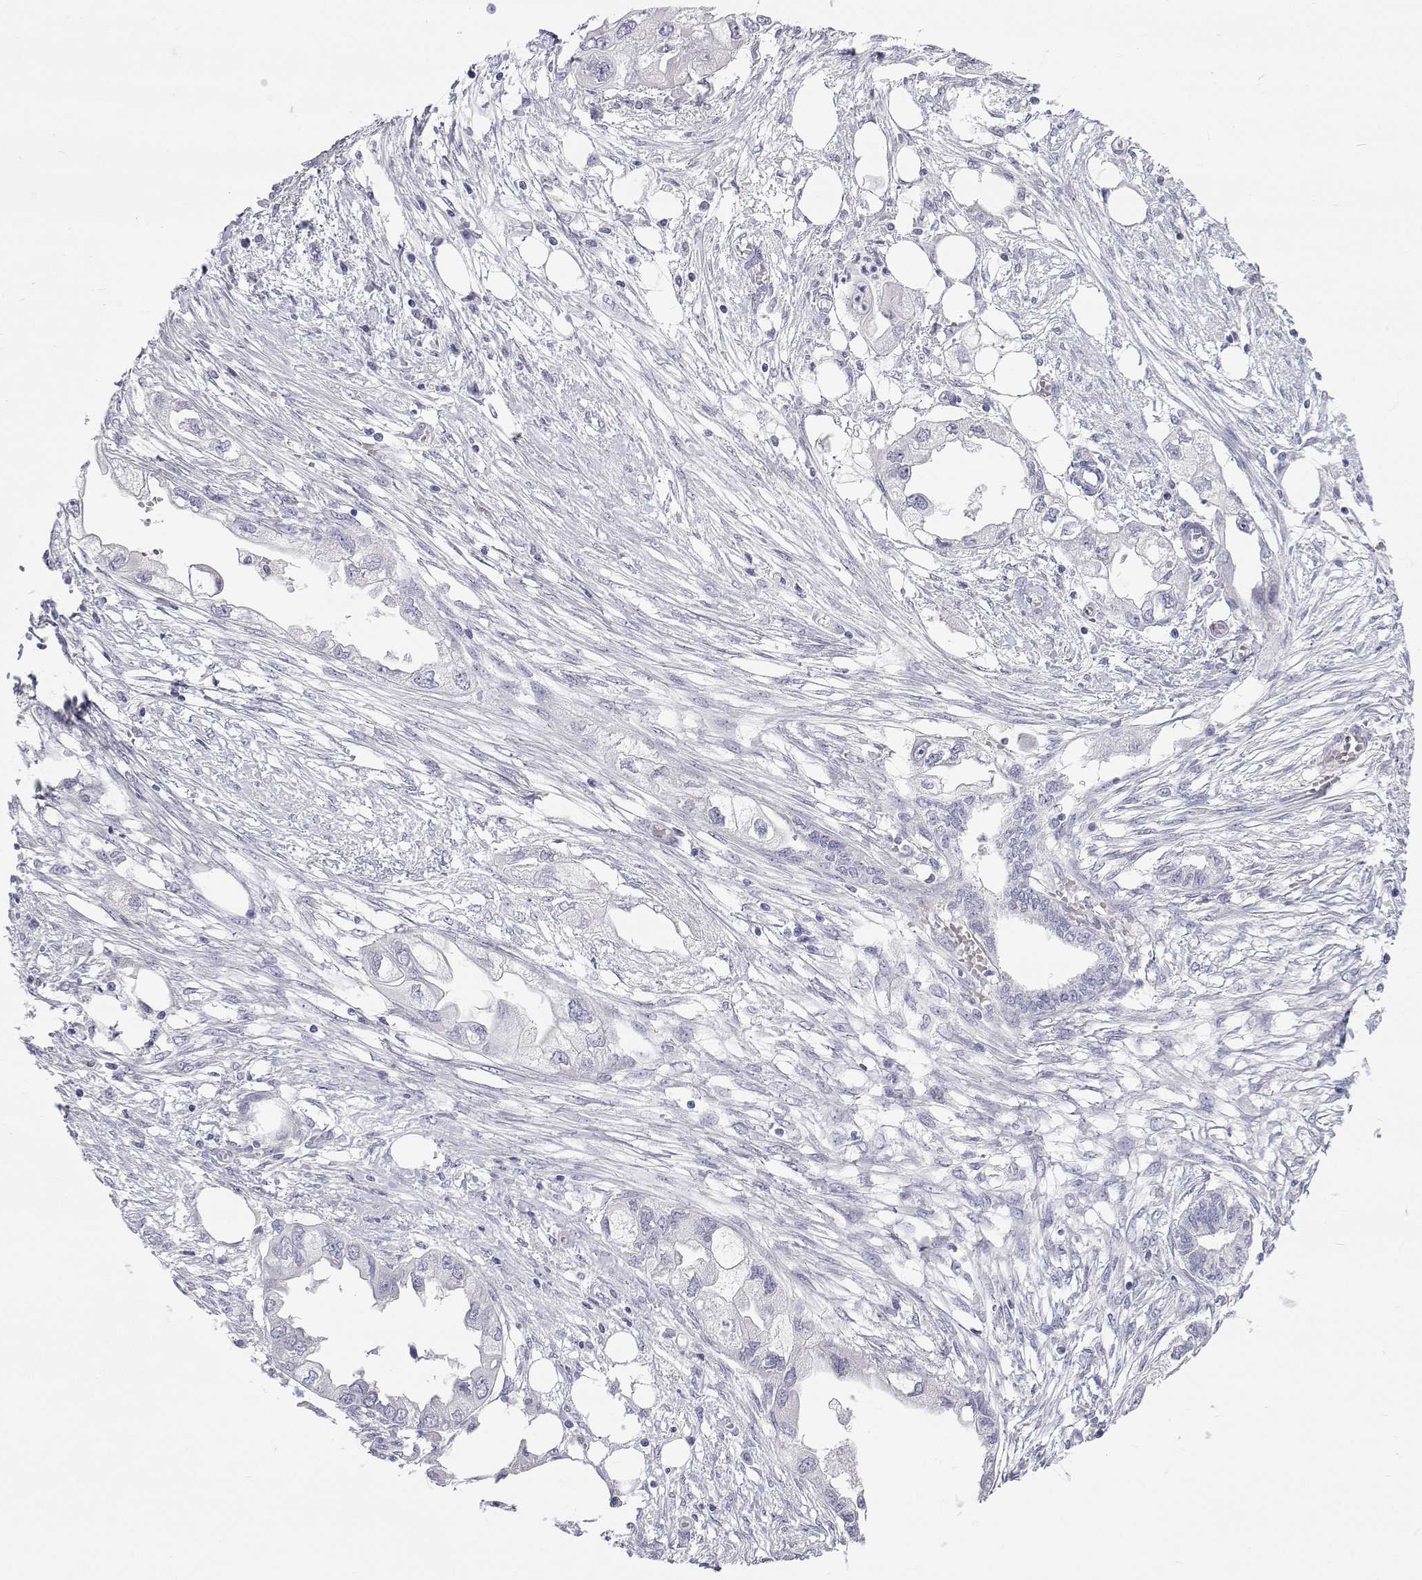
{"staining": {"intensity": "negative", "quantity": "none", "location": "none"}, "tissue": "endometrial cancer", "cell_type": "Tumor cells", "image_type": "cancer", "snomed": [{"axis": "morphology", "description": "Adenocarcinoma, NOS"}, {"axis": "morphology", "description": "Adenocarcinoma, metastatic, NOS"}, {"axis": "topography", "description": "Adipose tissue"}, {"axis": "topography", "description": "Endometrium"}], "caption": "The micrograph displays no staining of tumor cells in endometrial adenocarcinoma.", "gene": "TTN", "patient": {"sex": "female", "age": 67}}